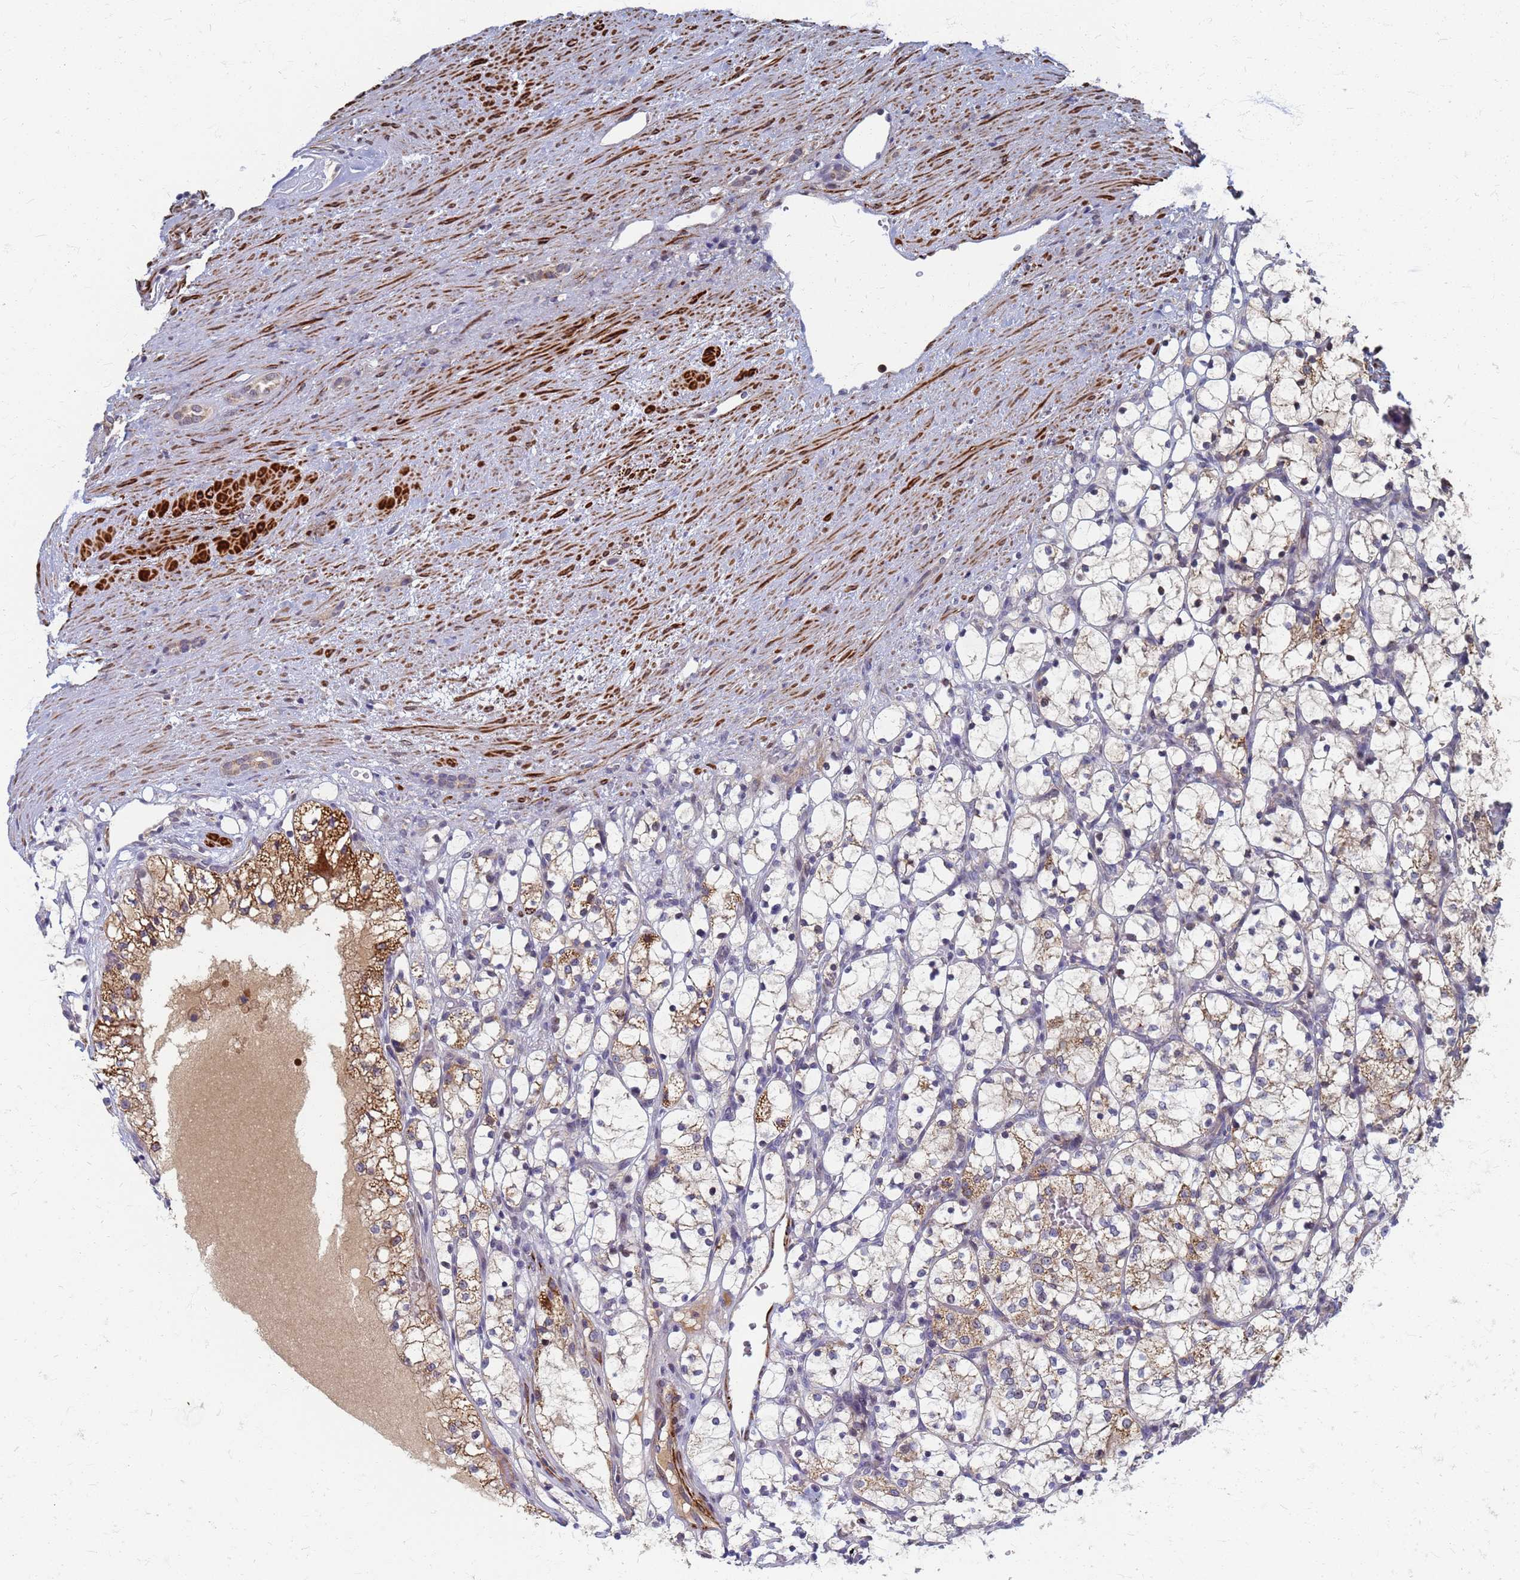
{"staining": {"intensity": "moderate", "quantity": "<25%", "location": "cytoplasmic/membranous"}, "tissue": "renal cancer", "cell_type": "Tumor cells", "image_type": "cancer", "snomed": [{"axis": "morphology", "description": "Adenocarcinoma, NOS"}, {"axis": "topography", "description": "Kidney"}], "caption": "IHC of renal adenocarcinoma reveals low levels of moderate cytoplasmic/membranous positivity in approximately <25% of tumor cells. (Brightfield microscopy of DAB IHC at high magnification).", "gene": "ATPAF1", "patient": {"sex": "female", "age": 69}}